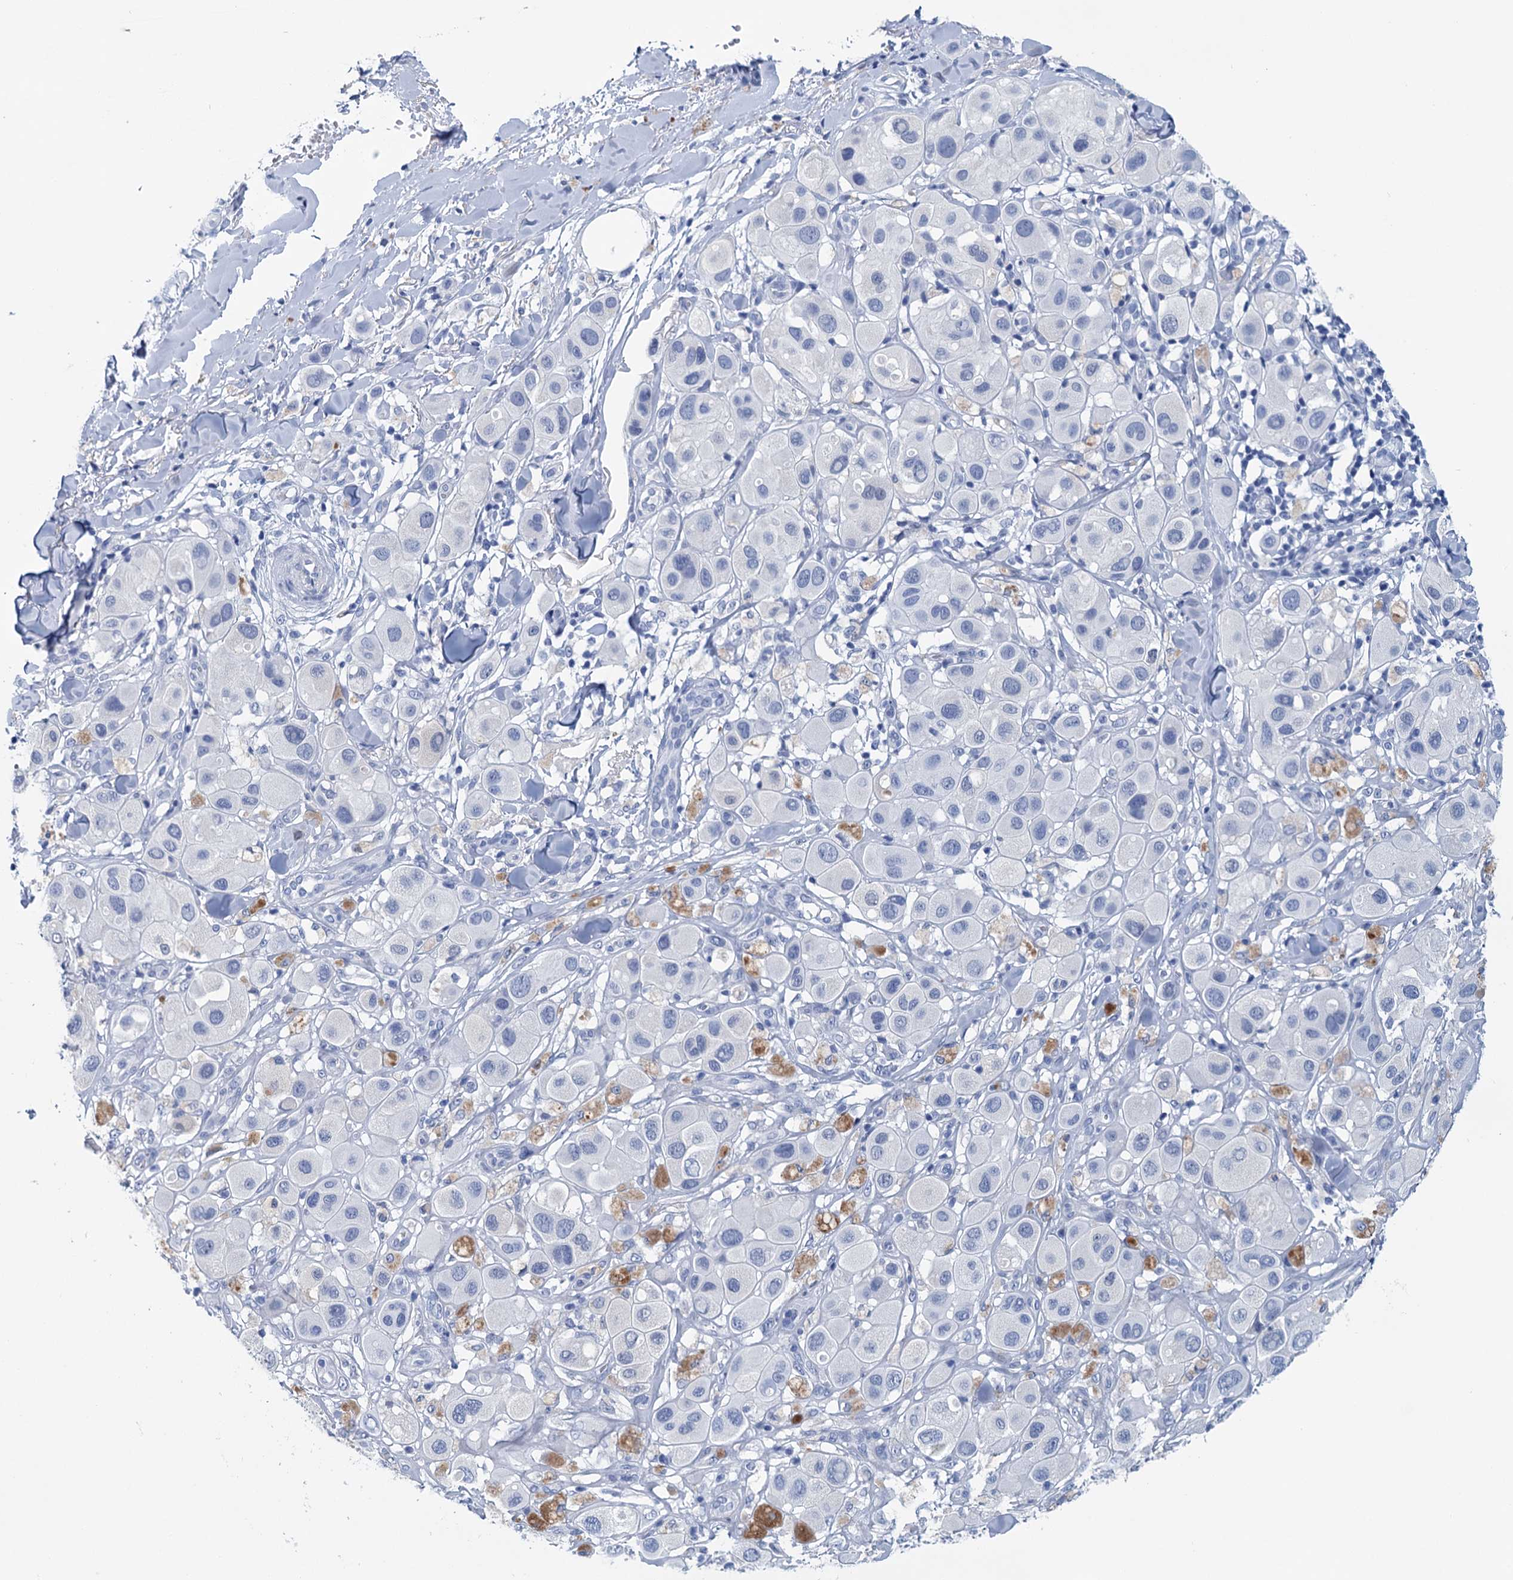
{"staining": {"intensity": "negative", "quantity": "none", "location": "none"}, "tissue": "melanoma", "cell_type": "Tumor cells", "image_type": "cancer", "snomed": [{"axis": "morphology", "description": "Malignant melanoma, Metastatic site"}, {"axis": "topography", "description": "Skin"}], "caption": "This is an IHC photomicrograph of human melanoma. There is no expression in tumor cells.", "gene": "MYOZ3", "patient": {"sex": "male", "age": 41}}